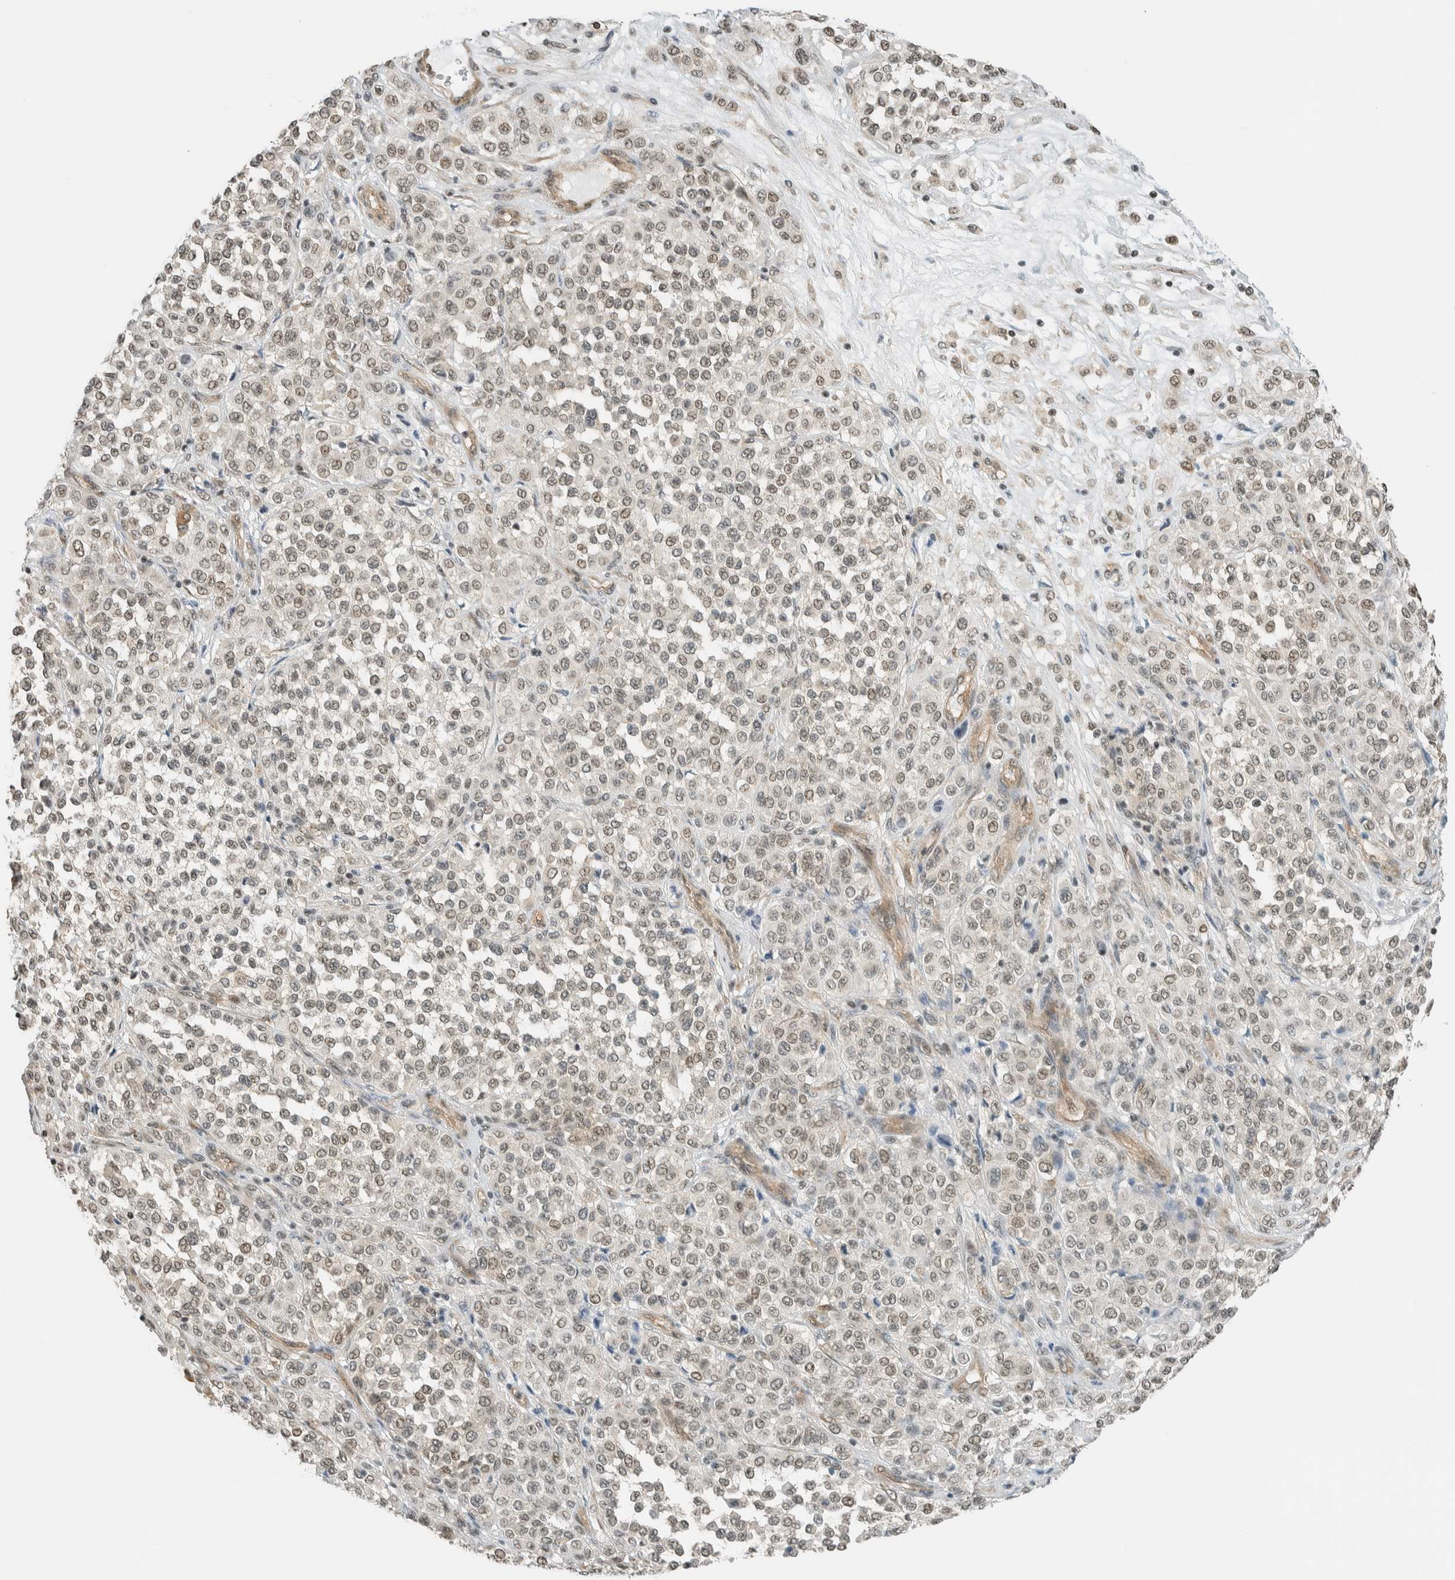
{"staining": {"intensity": "weak", "quantity": "25%-75%", "location": "nuclear"}, "tissue": "melanoma", "cell_type": "Tumor cells", "image_type": "cancer", "snomed": [{"axis": "morphology", "description": "Malignant melanoma, Metastatic site"}, {"axis": "topography", "description": "Pancreas"}], "caption": "Weak nuclear protein positivity is identified in about 25%-75% of tumor cells in malignant melanoma (metastatic site).", "gene": "NIBAN2", "patient": {"sex": "female", "age": 30}}